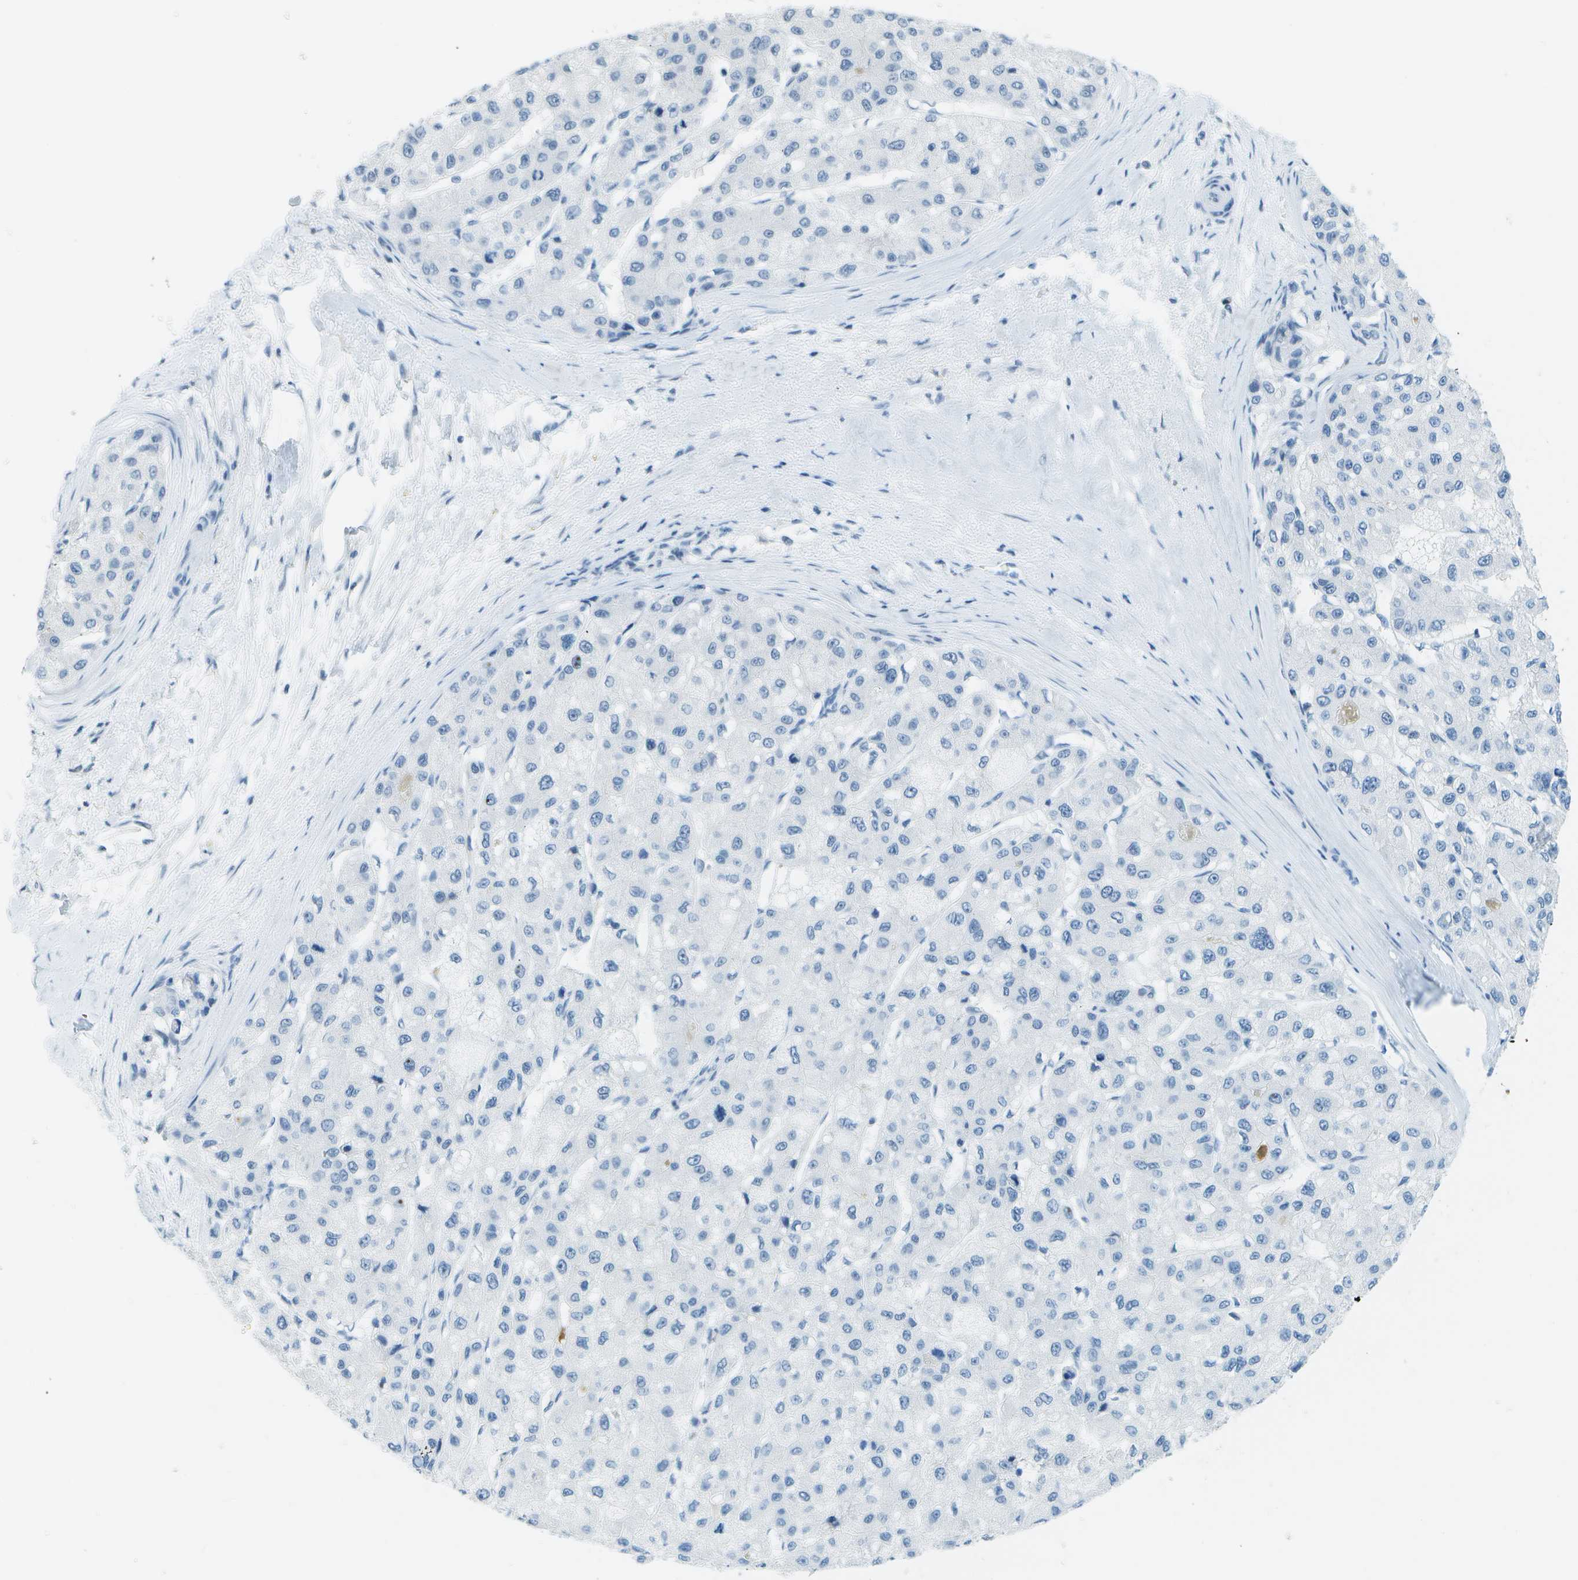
{"staining": {"intensity": "negative", "quantity": "none", "location": "none"}, "tissue": "liver cancer", "cell_type": "Tumor cells", "image_type": "cancer", "snomed": [{"axis": "morphology", "description": "Carcinoma, Hepatocellular, NOS"}, {"axis": "topography", "description": "Liver"}], "caption": "Liver cancer stained for a protein using immunohistochemistry exhibits no positivity tumor cells.", "gene": "NEK11", "patient": {"sex": "male", "age": 80}}